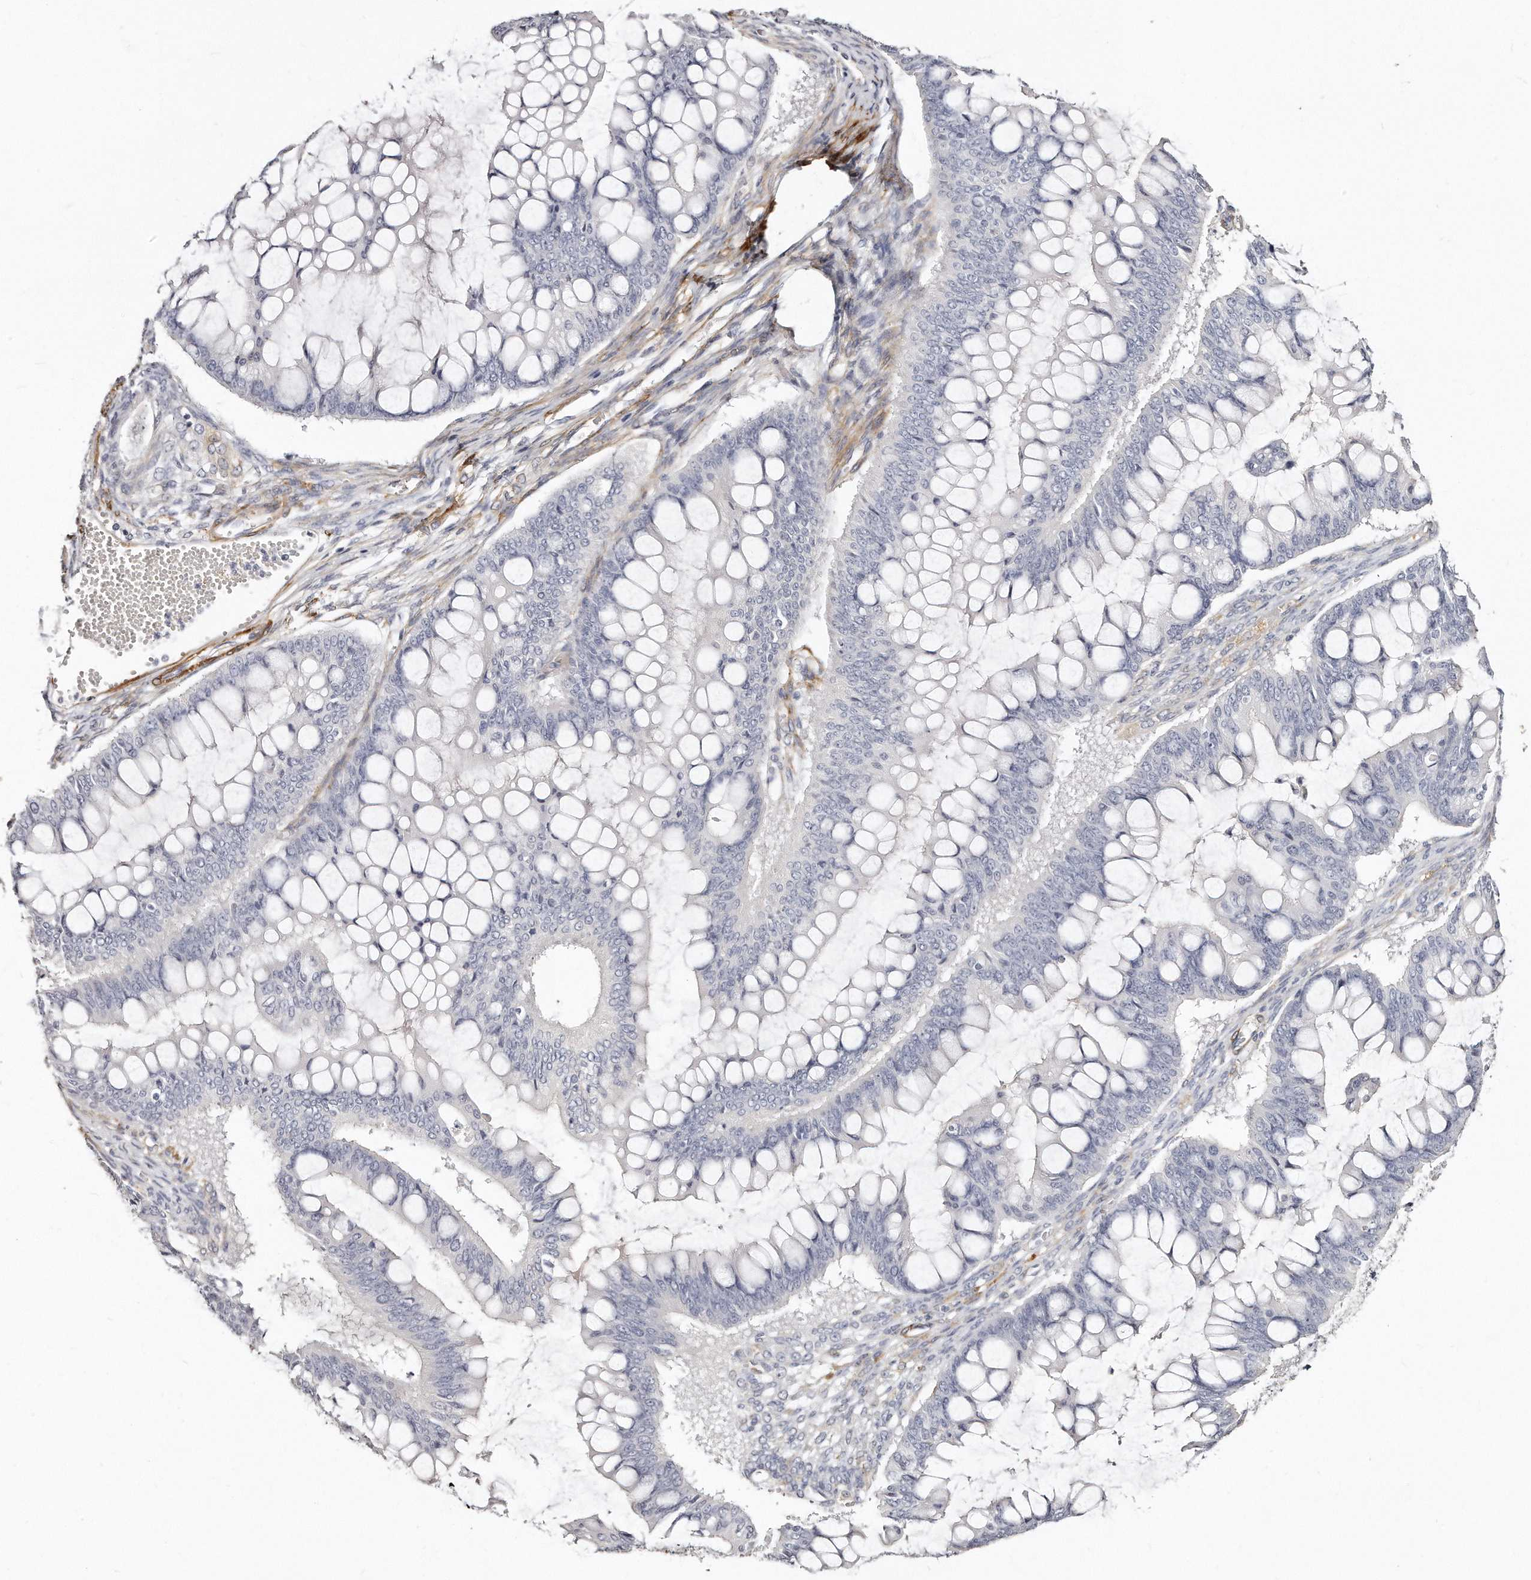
{"staining": {"intensity": "negative", "quantity": "none", "location": "none"}, "tissue": "ovarian cancer", "cell_type": "Tumor cells", "image_type": "cancer", "snomed": [{"axis": "morphology", "description": "Cystadenocarcinoma, mucinous, NOS"}, {"axis": "topography", "description": "Ovary"}], "caption": "IHC of human ovarian cancer displays no staining in tumor cells.", "gene": "LMOD1", "patient": {"sex": "female", "age": 73}}